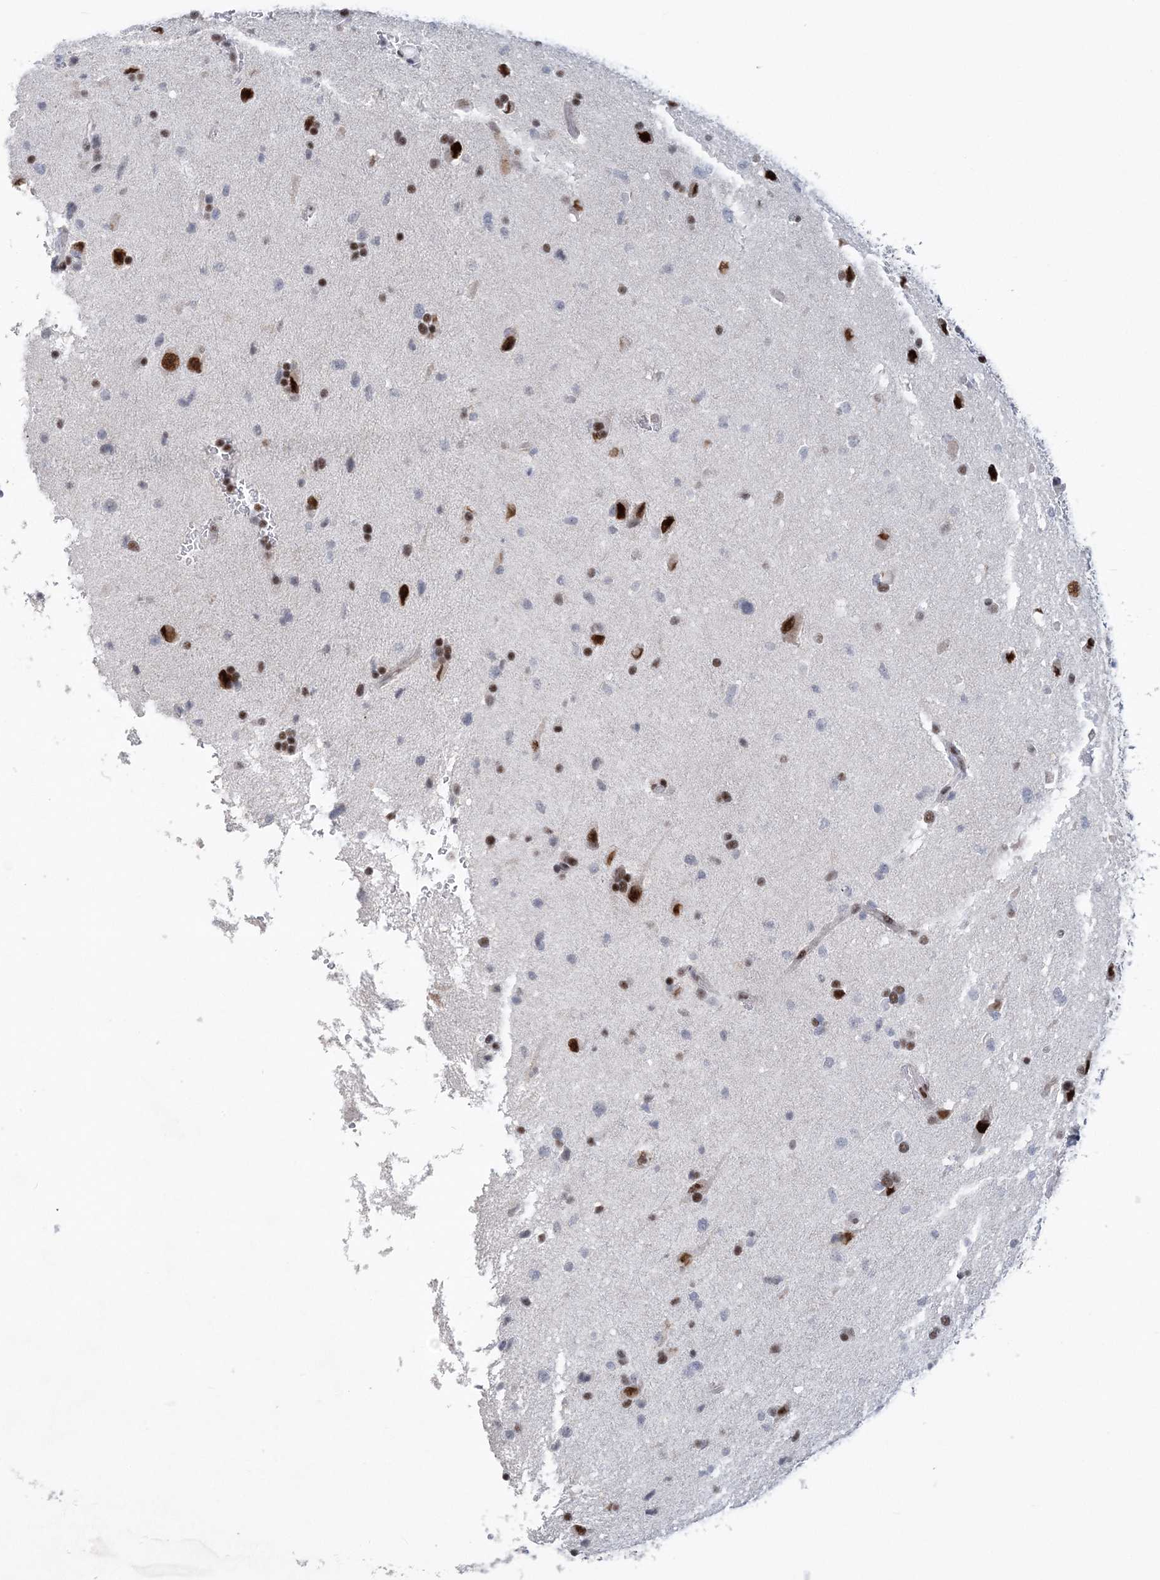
{"staining": {"intensity": "strong", "quantity": ">75%", "location": "nuclear"}, "tissue": "glioma", "cell_type": "Tumor cells", "image_type": "cancer", "snomed": [{"axis": "morphology", "description": "Glioma, malignant, Low grade"}, {"axis": "topography", "description": "Brain"}], "caption": "A brown stain shows strong nuclear staining of a protein in human glioma tumor cells.", "gene": "ZBTB7A", "patient": {"sex": "female", "age": 37}}